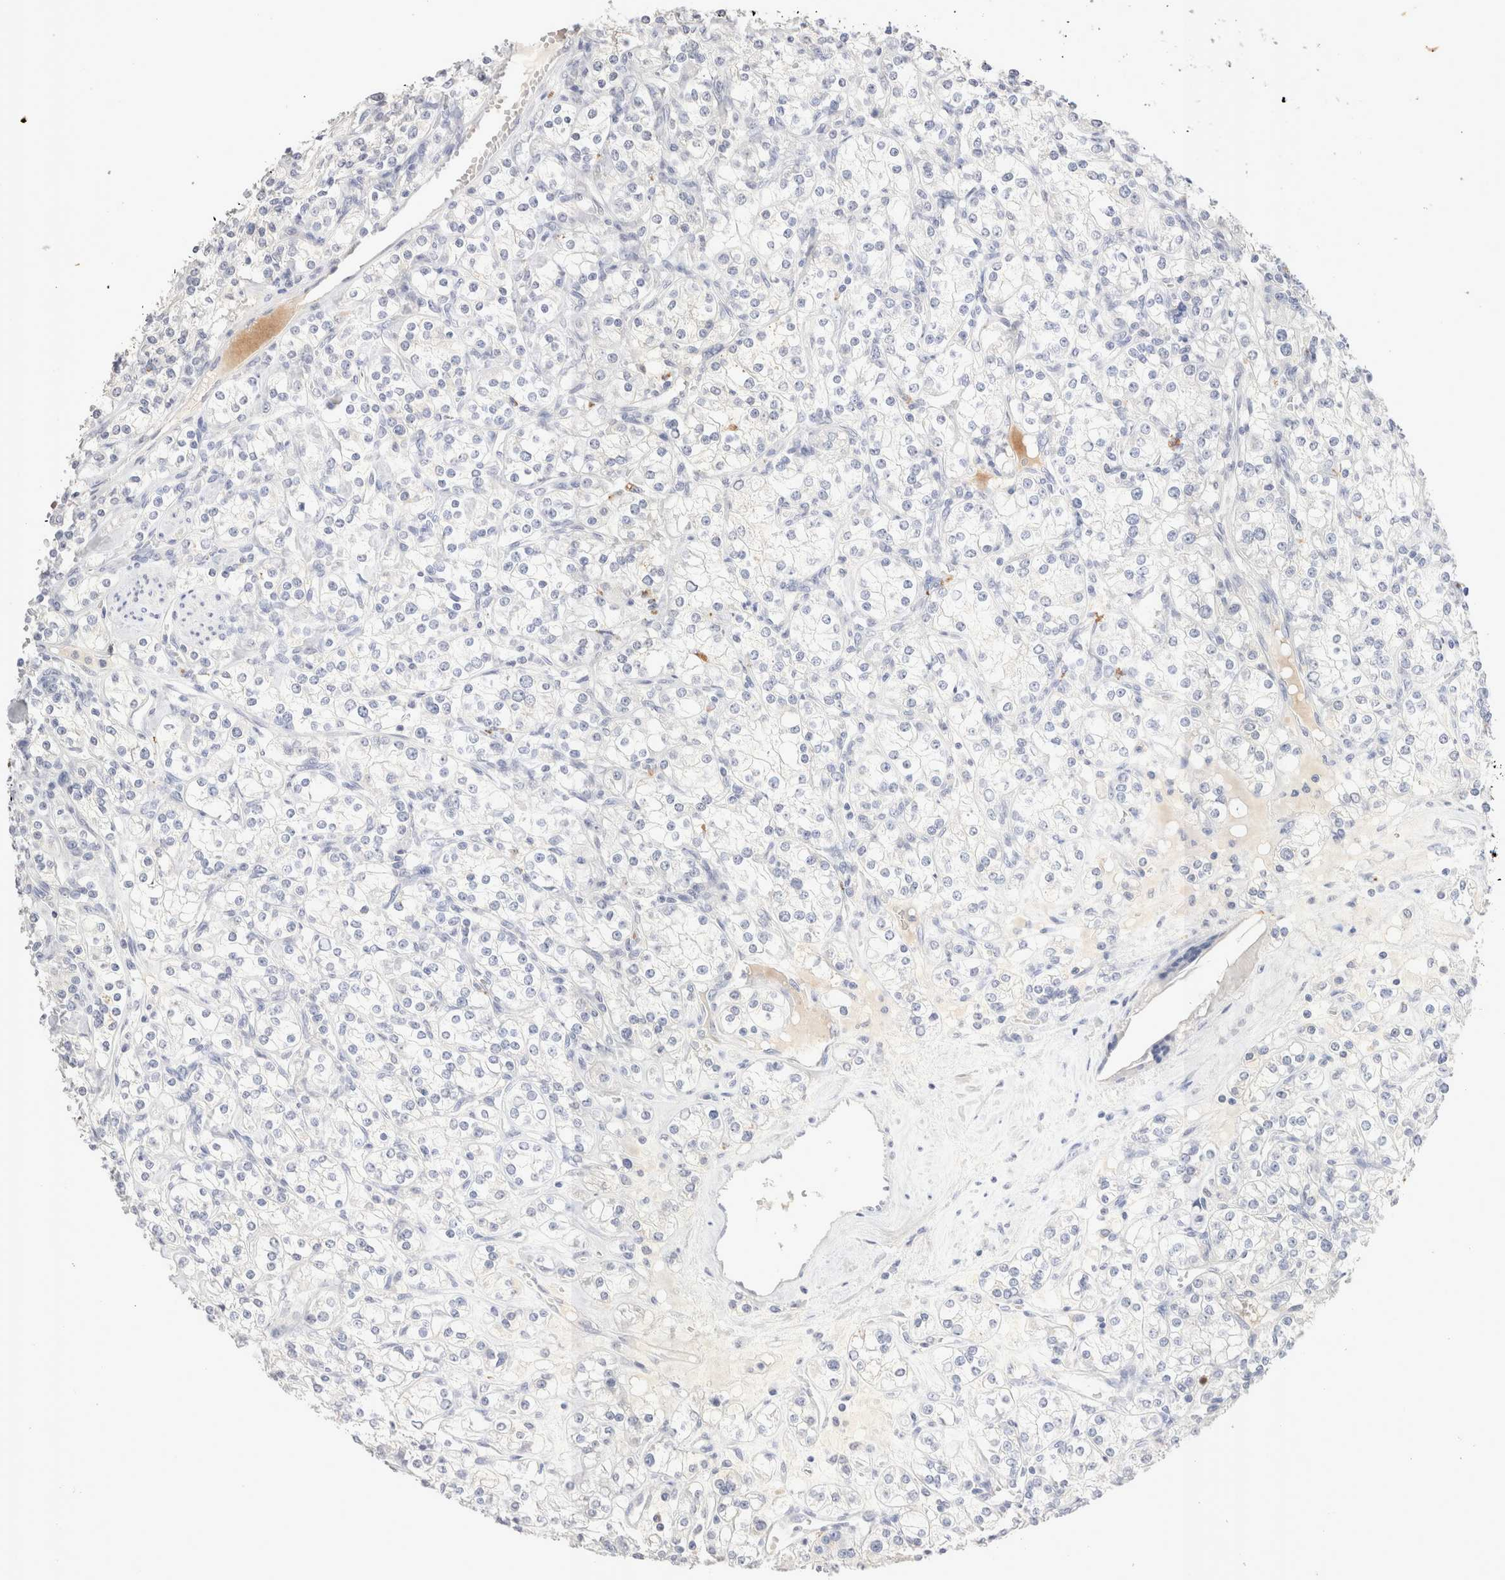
{"staining": {"intensity": "negative", "quantity": "none", "location": "none"}, "tissue": "renal cancer", "cell_type": "Tumor cells", "image_type": "cancer", "snomed": [{"axis": "morphology", "description": "Adenocarcinoma, NOS"}, {"axis": "topography", "description": "Kidney"}], "caption": "Immunohistochemical staining of human renal adenocarcinoma displays no significant expression in tumor cells. (DAB (3,3'-diaminobenzidine) immunohistochemistry (IHC), high magnification).", "gene": "EPCAM", "patient": {"sex": "male", "age": 77}}